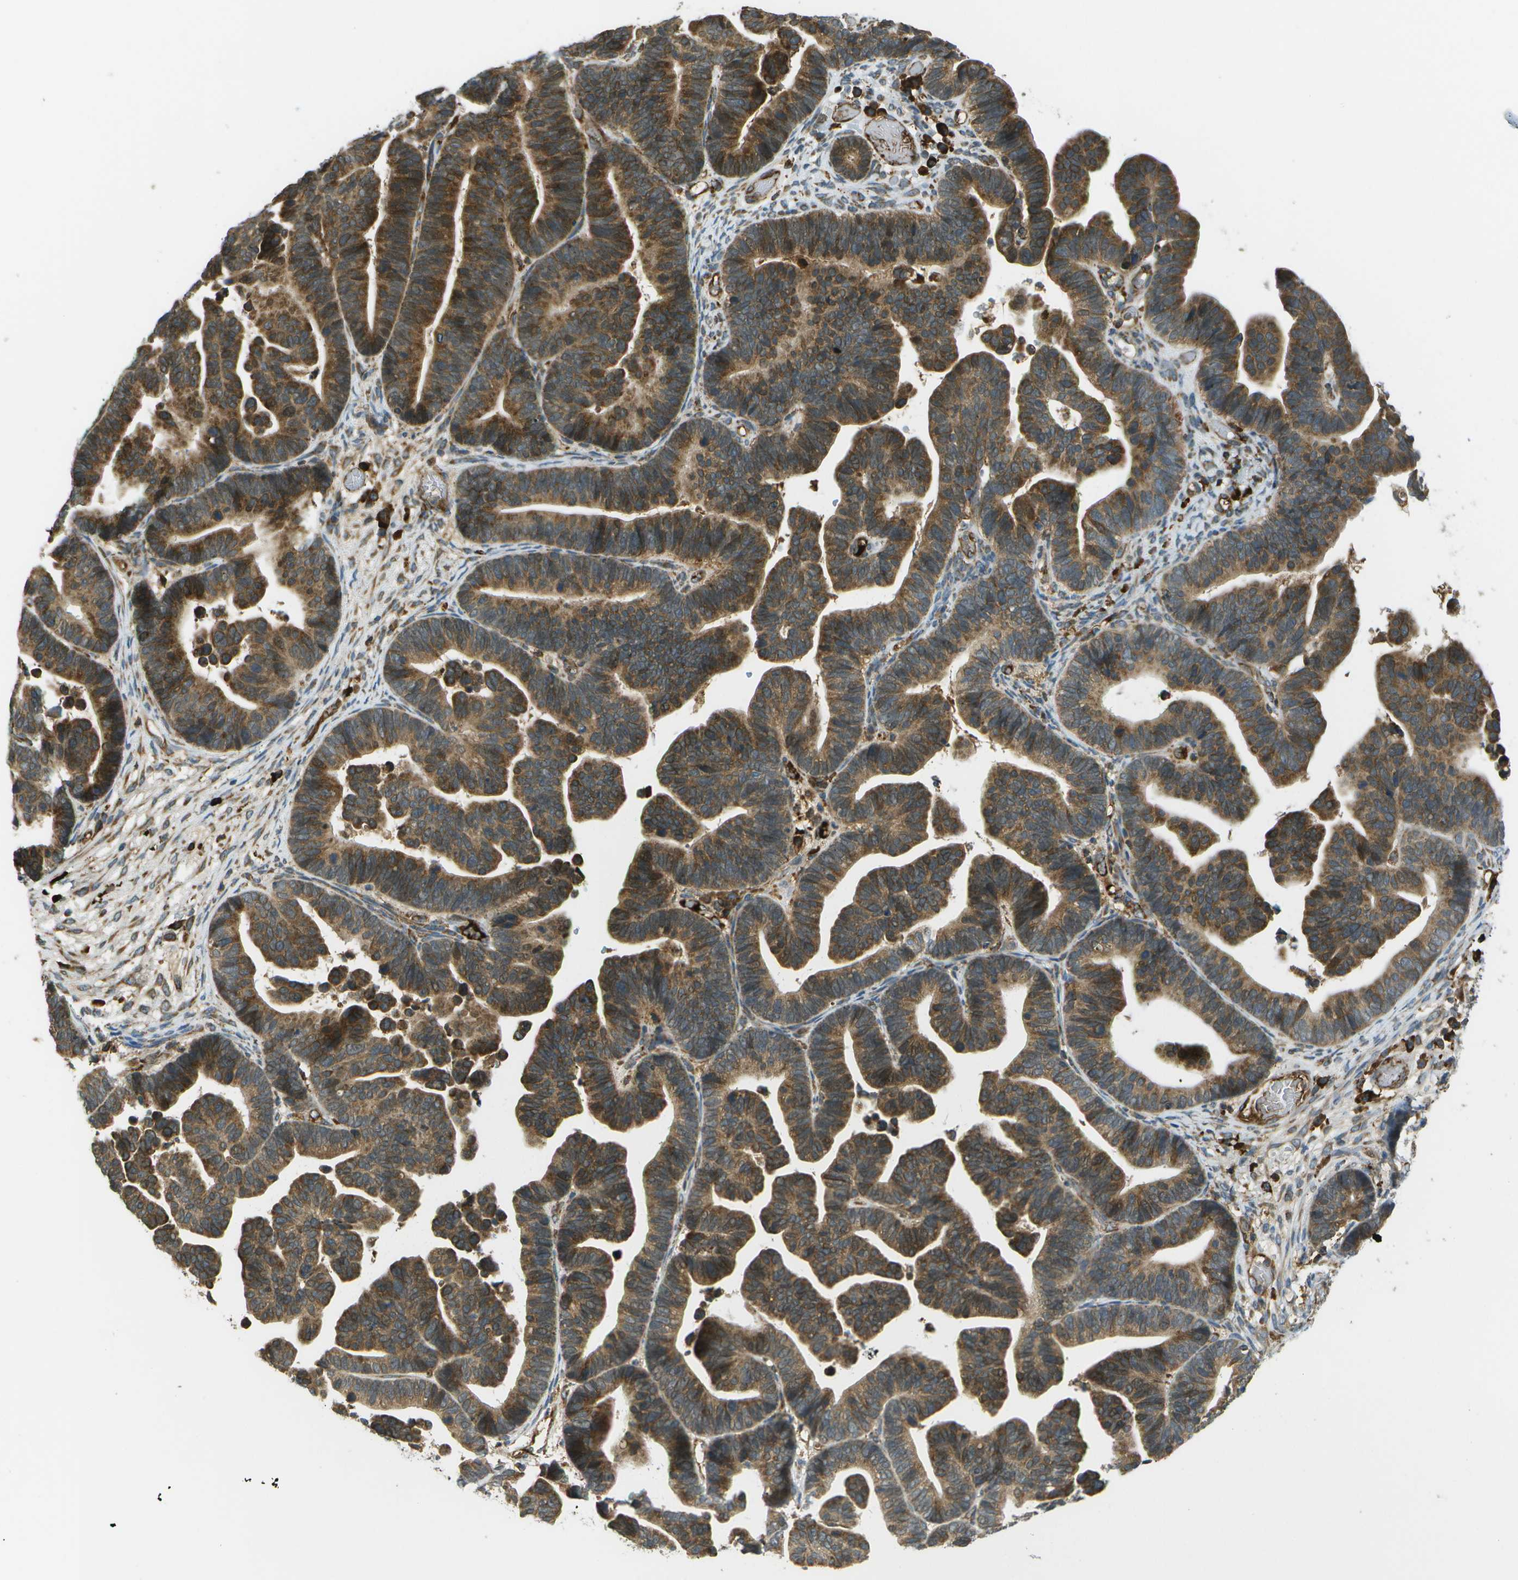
{"staining": {"intensity": "strong", "quantity": ">75%", "location": "cytoplasmic/membranous"}, "tissue": "ovarian cancer", "cell_type": "Tumor cells", "image_type": "cancer", "snomed": [{"axis": "morphology", "description": "Cystadenocarcinoma, serous, NOS"}, {"axis": "topography", "description": "Ovary"}], "caption": "Tumor cells reveal high levels of strong cytoplasmic/membranous staining in about >75% of cells in human ovarian cancer.", "gene": "USP30", "patient": {"sex": "female", "age": 56}}